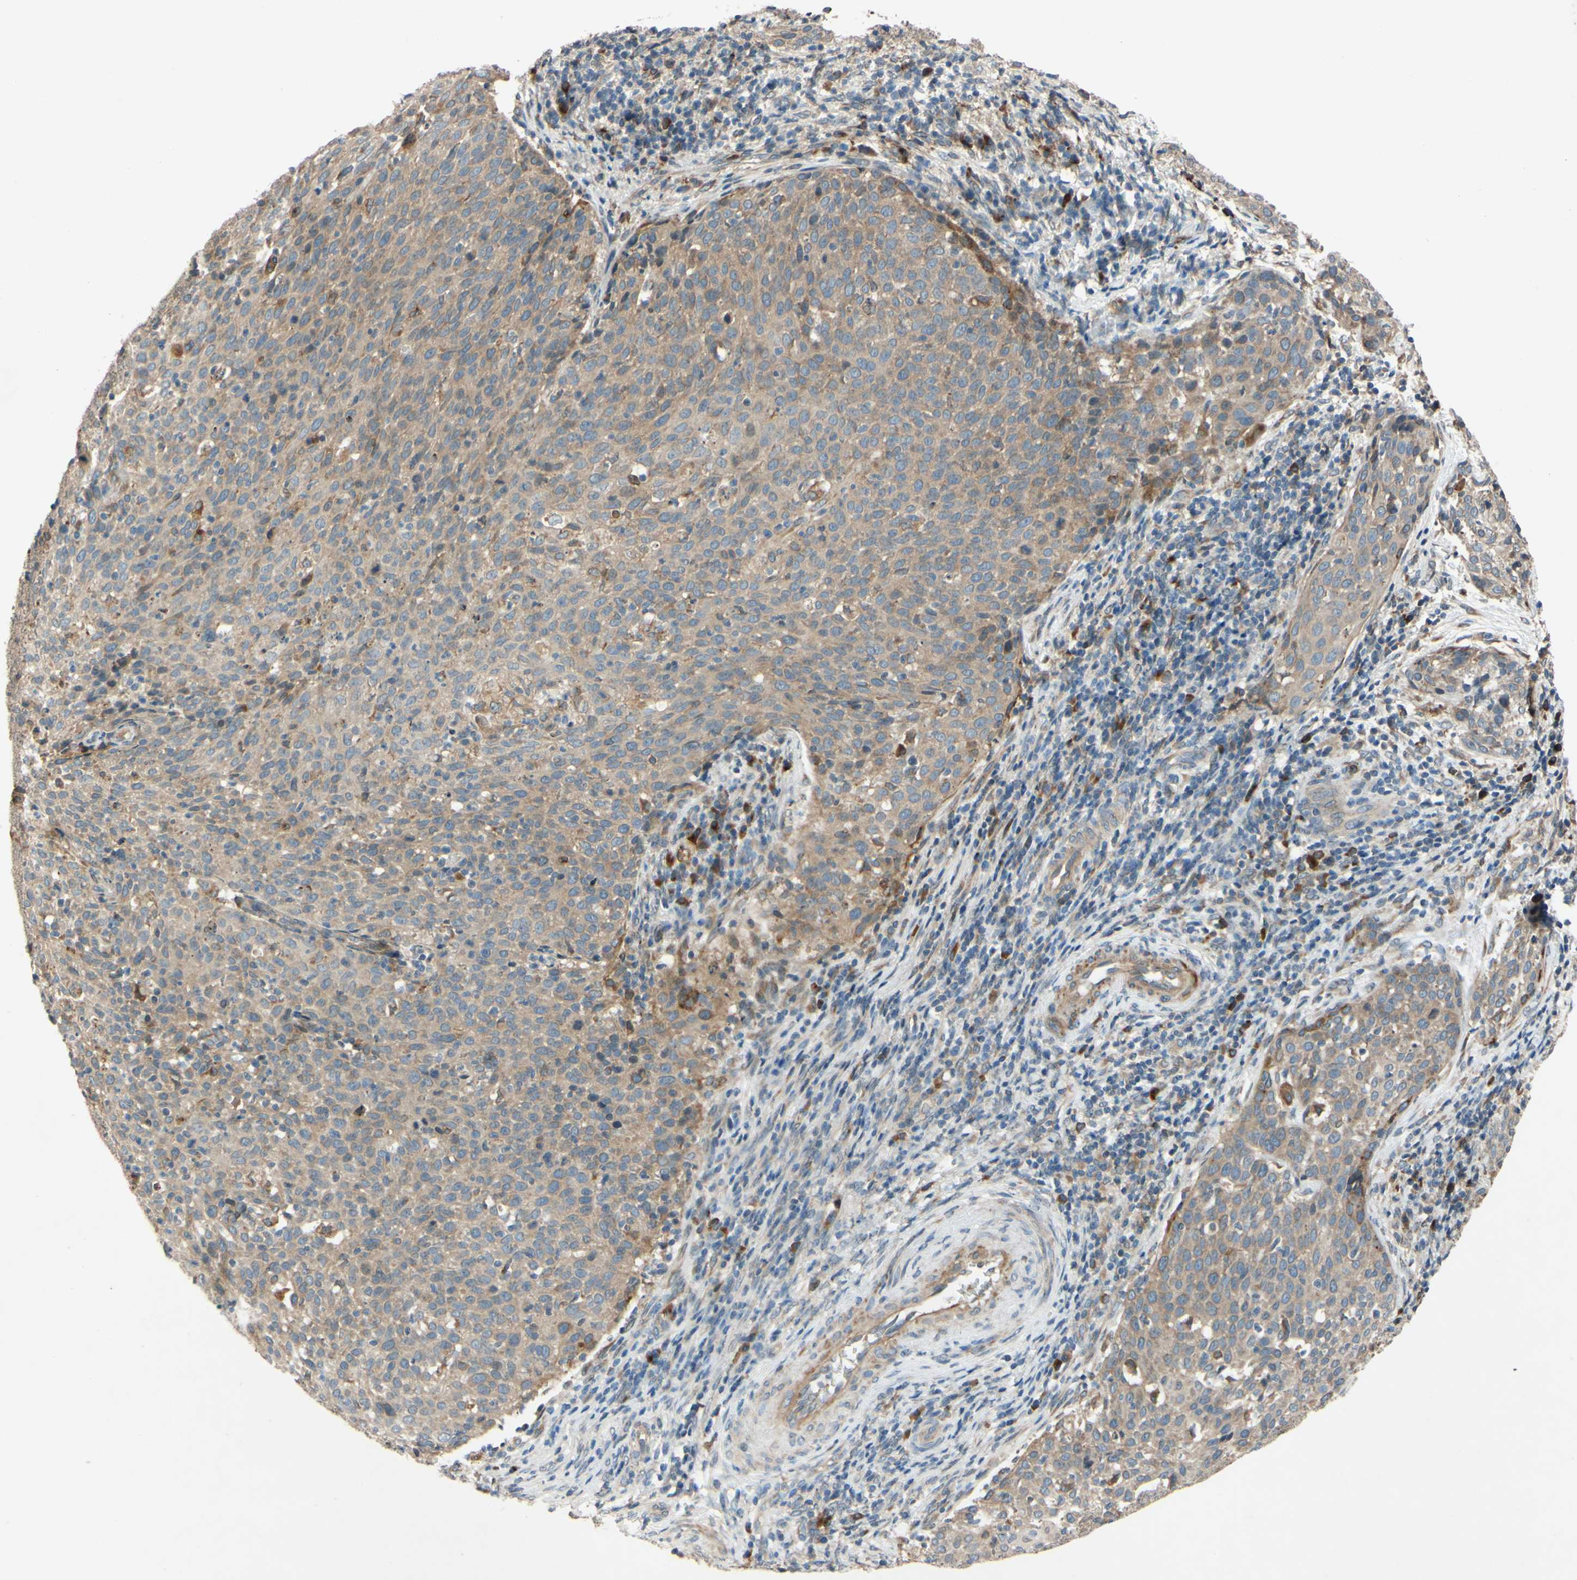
{"staining": {"intensity": "weak", "quantity": ">75%", "location": "cytoplasmic/membranous"}, "tissue": "cervical cancer", "cell_type": "Tumor cells", "image_type": "cancer", "snomed": [{"axis": "morphology", "description": "Squamous cell carcinoma, NOS"}, {"axis": "topography", "description": "Cervix"}], "caption": "Weak cytoplasmic/membranous expression is seen in approximately >75% of tumor cells in squamous cell carcinoma (cervical).", "gene": "PTPRU", "patient": {"sex": "female", "age": 38}}